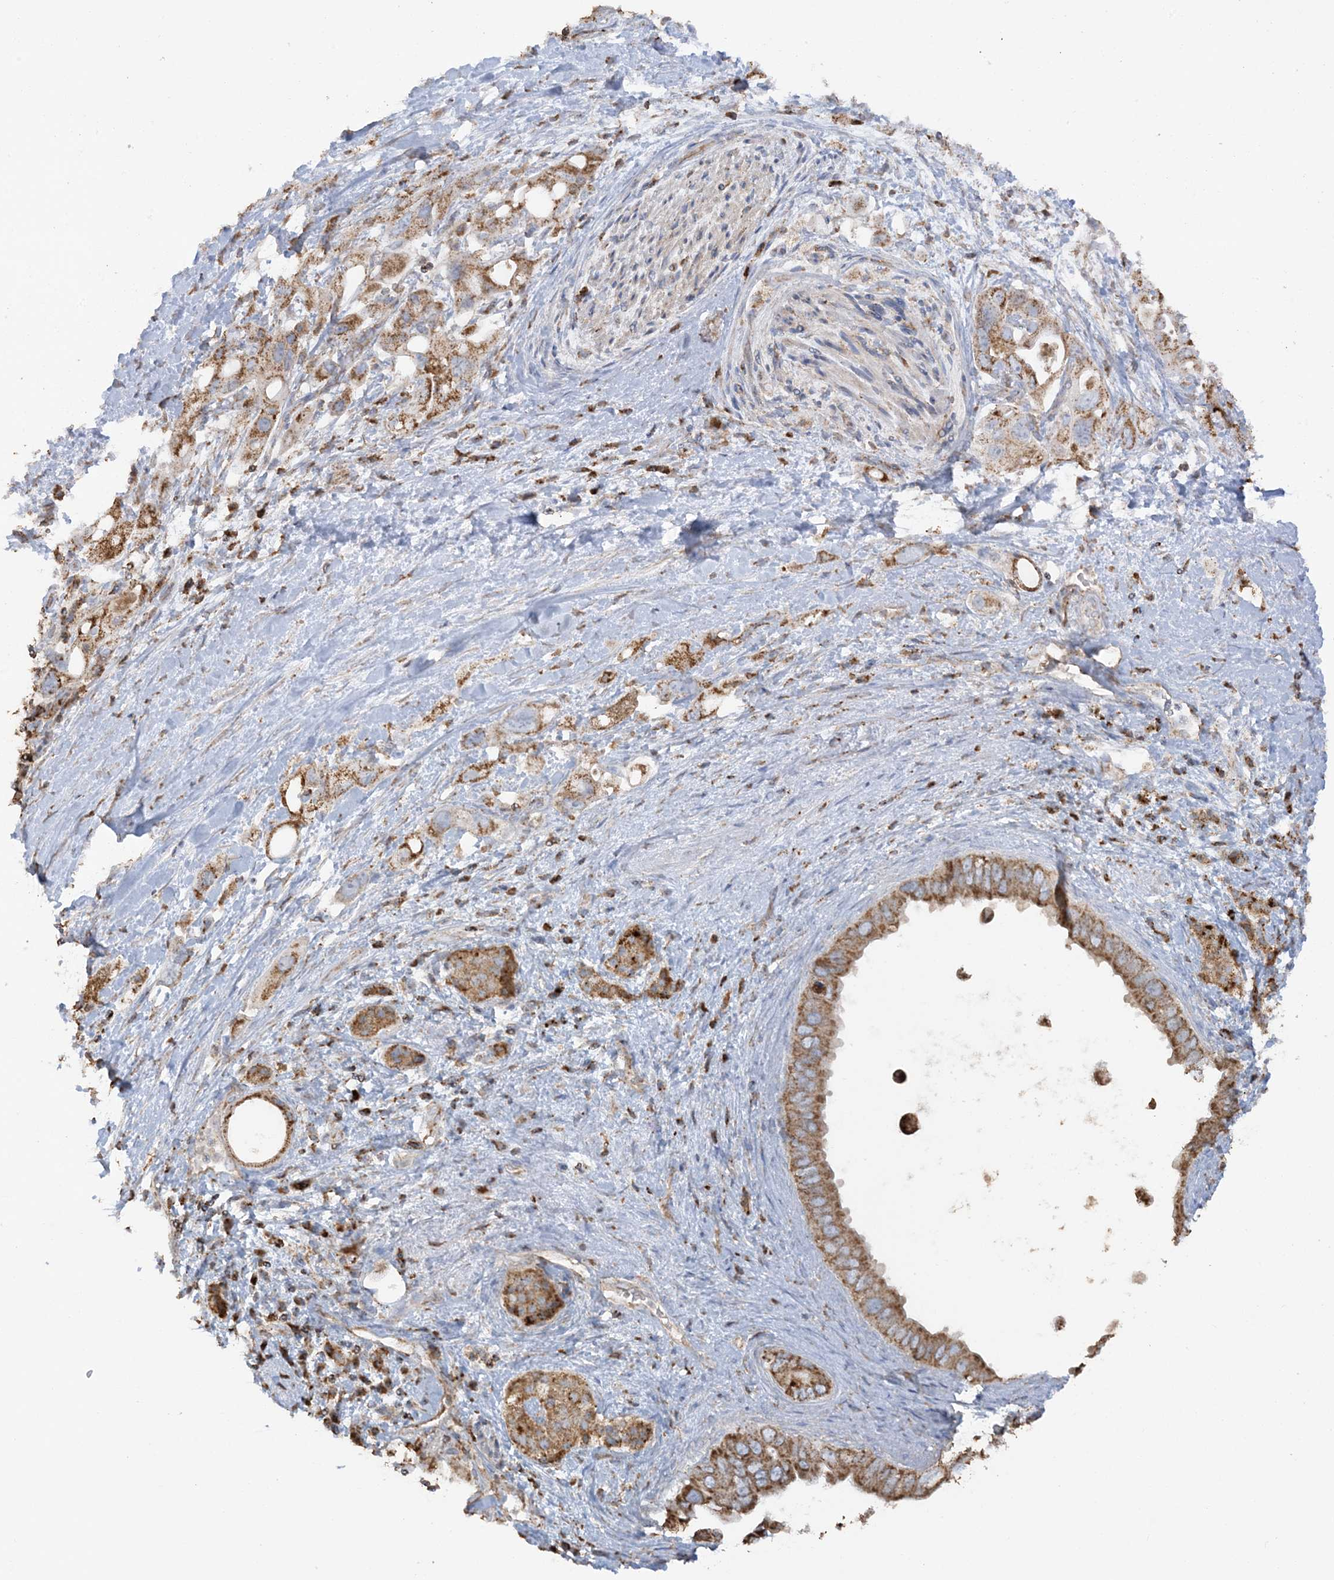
{"staining": {"intensity": "moderate", "quantity": ">75%", "location": "cytoplasmic/membranous"}, "tissue": "pancreatic cancer", "cell_type": "Tumor cells", "image_type": "cancer", "snomed": [{"axis": "morphology", "description": "Adenocarcinoma, NOS"}, {"axis": "topography", "description": "Pancreas"}], "caption": "Protein expression by immunohistochemistry exhibits moderate cytoplasmic/membranous staining in about >75% of tumor cells in pancreatic cancer (adenocarcinoma).", "gene": "AGA", "patient": {"sex": "female", "age": 56}}